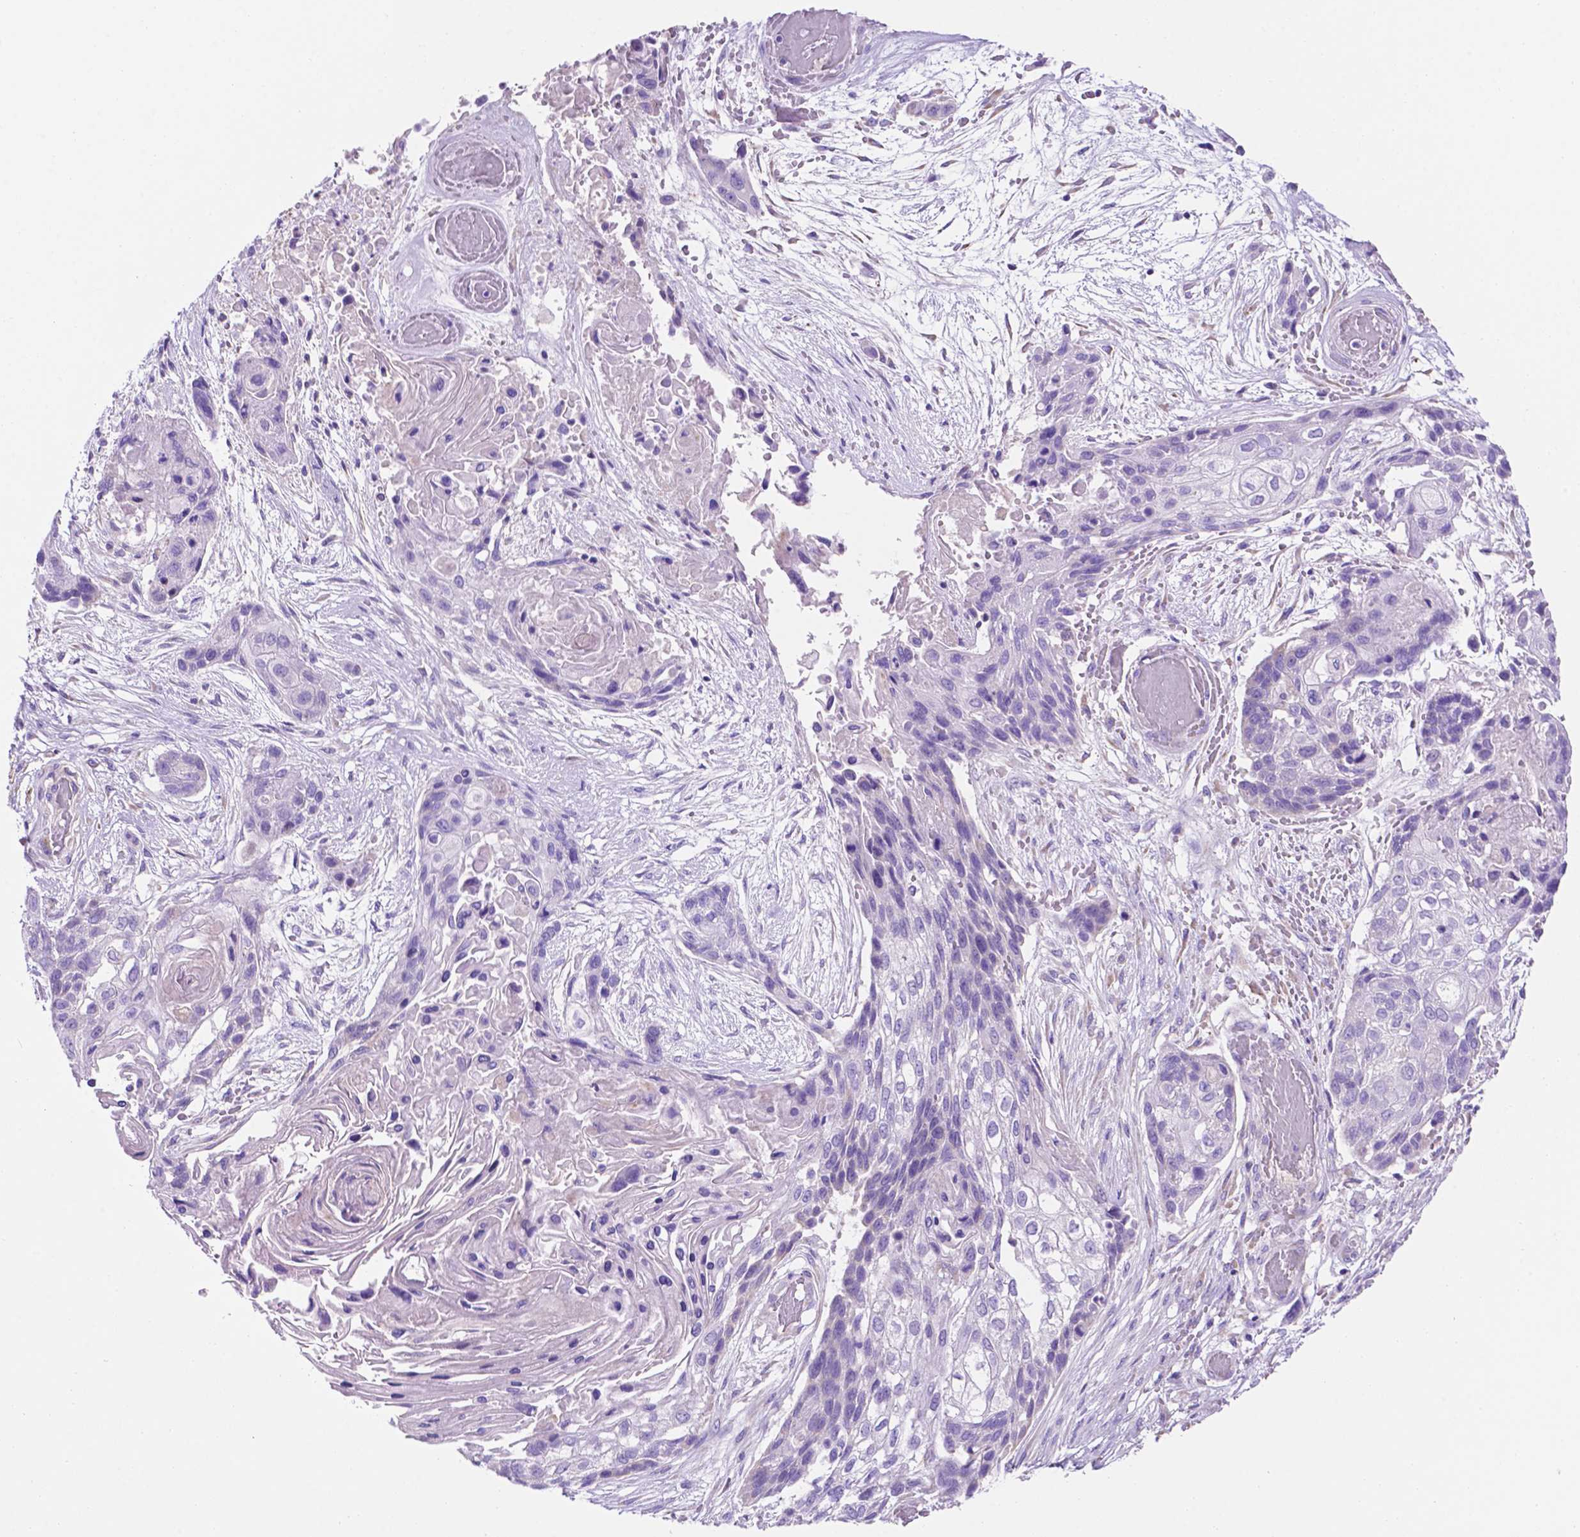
{"staining": {"intensity": "negative", "quantity": "none", "location": "none"}, "tissue": "lung cancer", "cell_type": "Tumor cells", "image_type": "cancer", "snomed": [{"axis": "morphology", "description": "Squamous cell carcinoma, NOS"}, {"axis": "topography", "description": "Lung"}], "caption": "Human squamous cell carcinoma (lung) stained for a protein using immunohistochemistry (IHC) displays no expression in tumor cells.", "gene": "CEACAM7", "patient": {"sex": "male", "age": 69}}